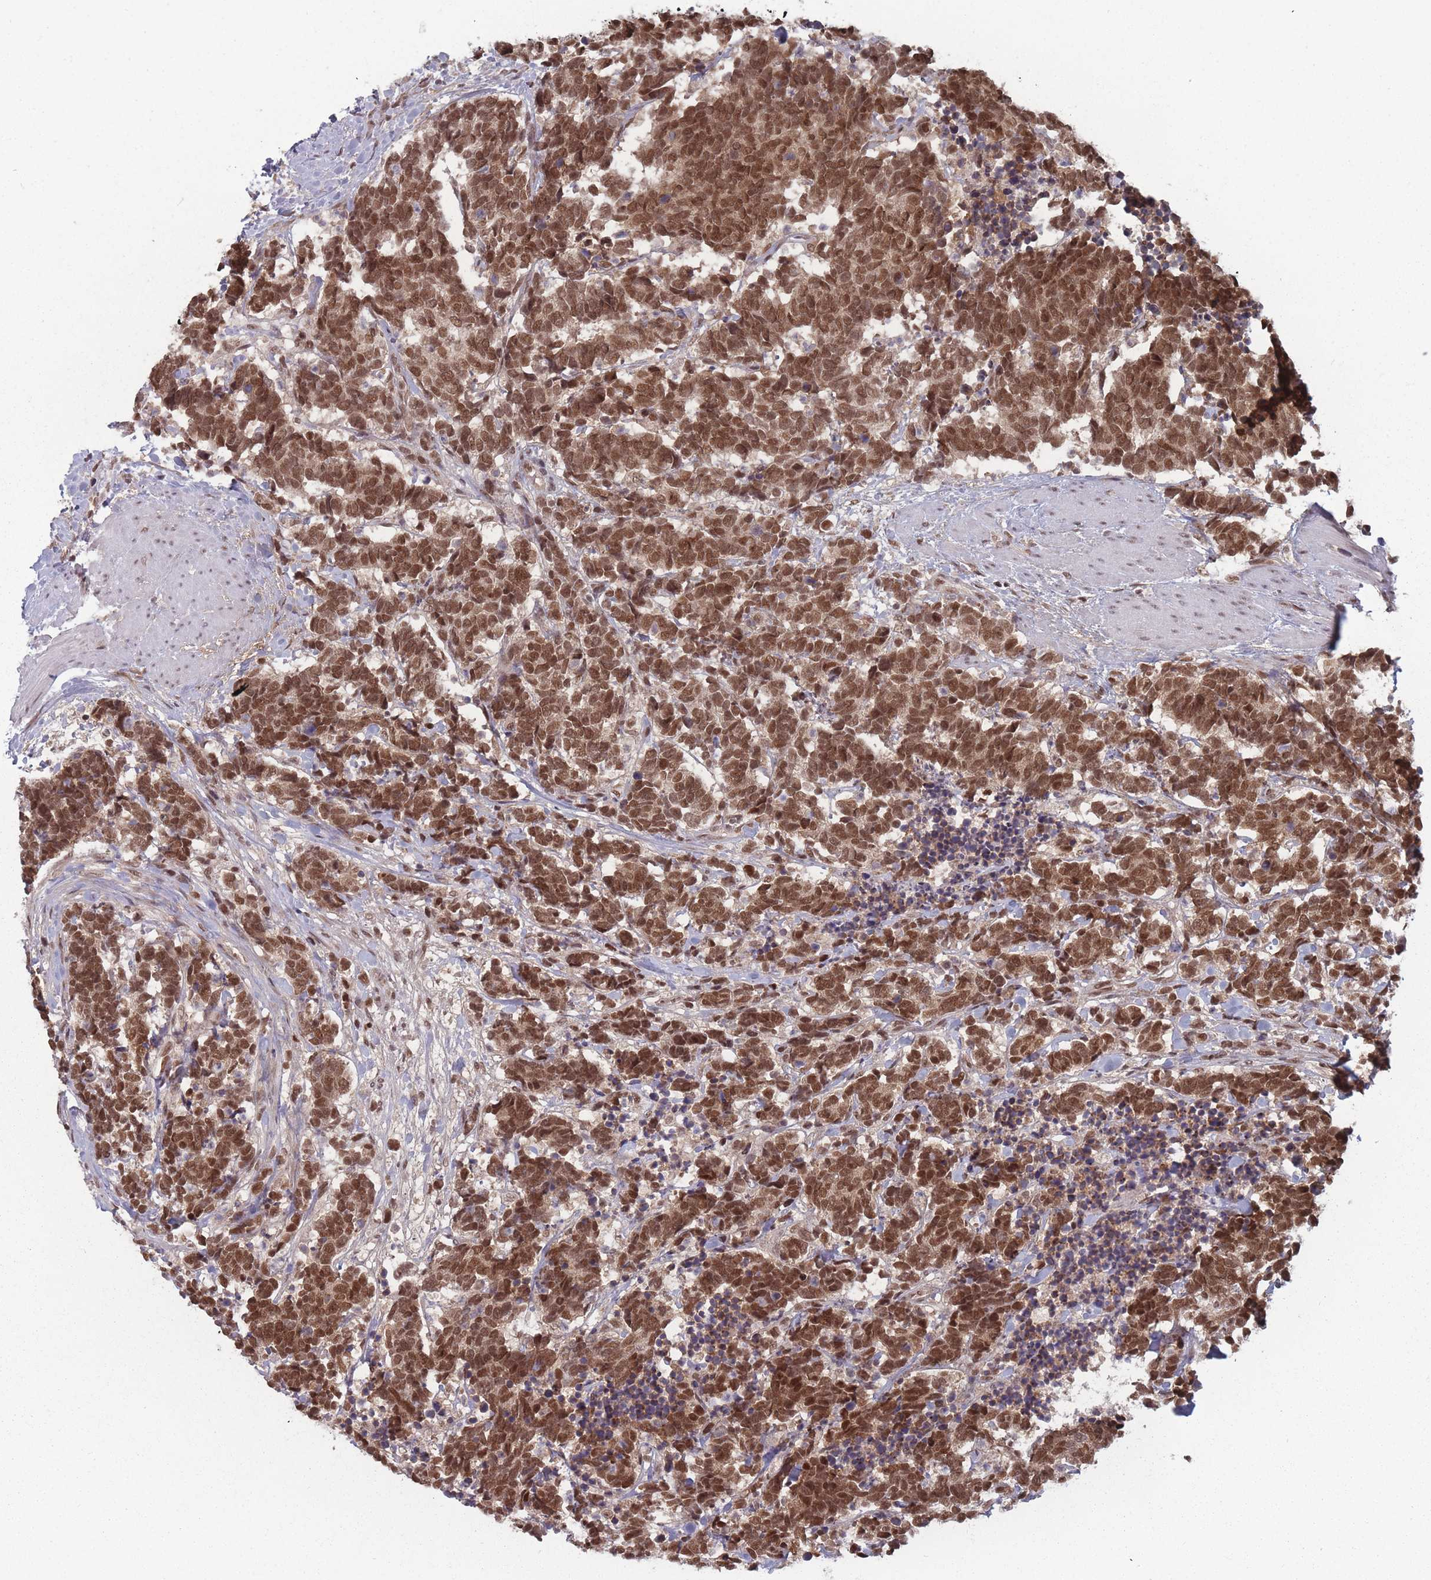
{"staining": {"intensity": "moderate", "quantity": ">75%", "location": "nuclear"}, "tissue": "carcinoid", "cell_type": "Tumor cells", "image_type": "cancer", "snomed": [{"axis": "morphology", "description": "Carcinoma, NOS"}, {"axis": "morphology", "description": "Carcinoid, malignant, NOS"}, {"axis": "topography", "description": "Prostate"}], "caption": "Immunohistochemical staining of carcinoma reveals medium levels of moderate nuclear protein positivity in about >75% of tumor cells.", "gene": "TMED3", "patient": {"sex": "male", "age": 57}}